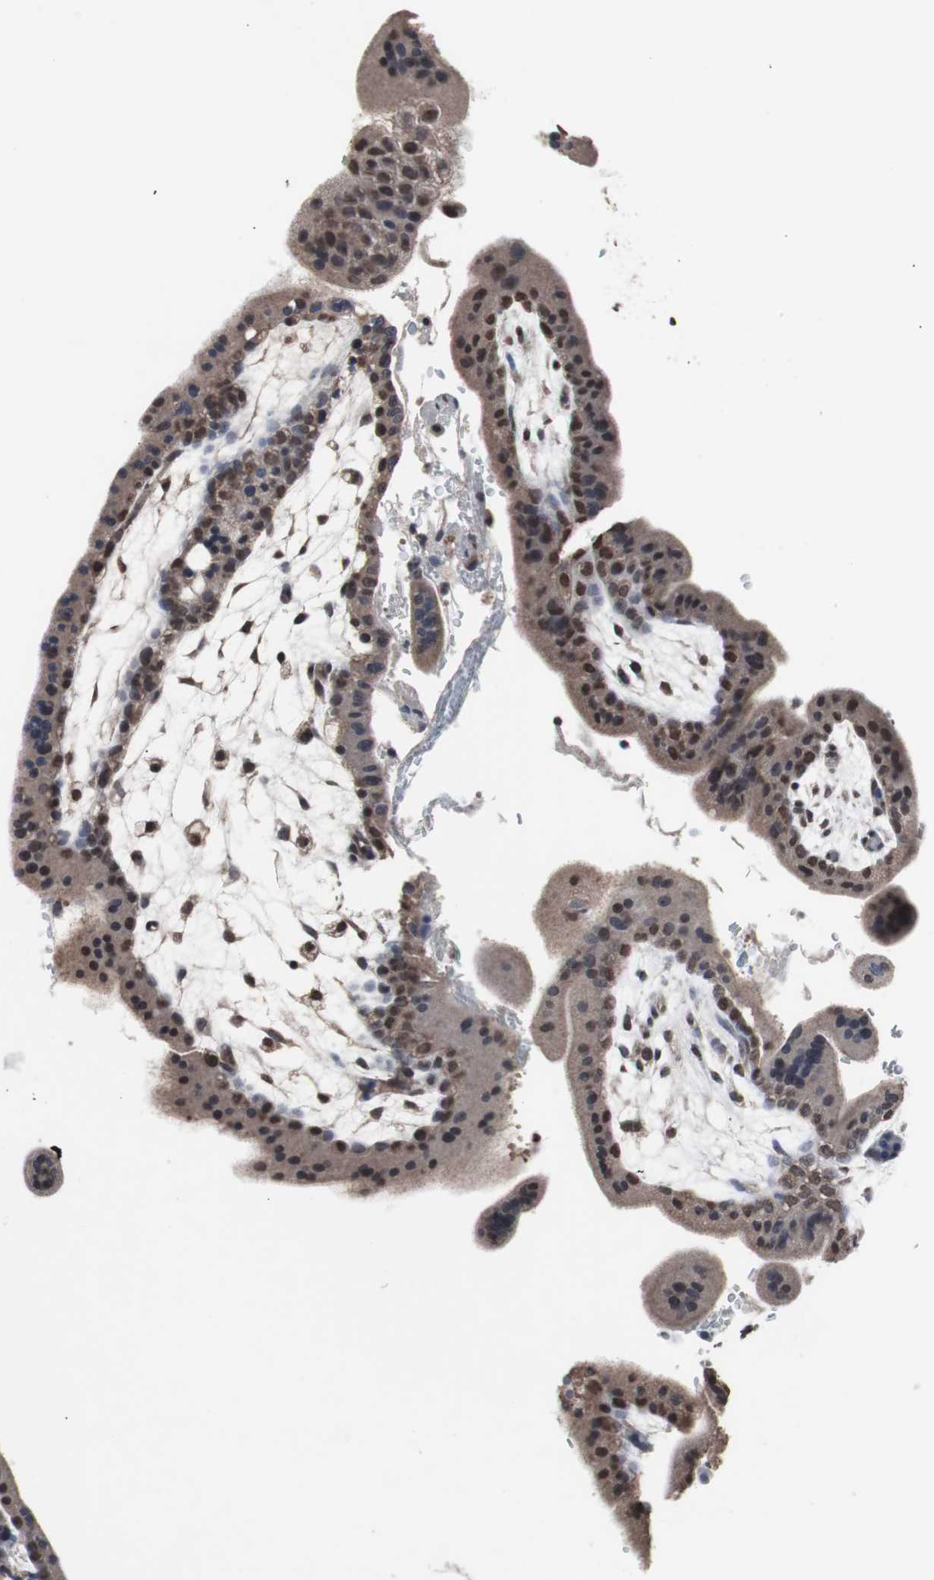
{"staining": {"intensity": "weak", "quantity": "25%-75%", "location": "cytoplasmic/membranous"}, "tissue": "placenta", "cell_type": "Decidual cells", "image_type": "normal", "snomed": [{"axis": "morphology", "description": "Normal tissue, NOS"}, {"axis": "topography", "description": "Placenta"}], "caption": "High-power microscopy captured an immunohistochemistry (IHC) micrograph of unremarkable placenta, revealing weak cytoplasmic/membranous positivity in approximately 25%-75% of decidual cells.", "gene": "MED27", "patient": {"sex": "female", "age": 35}}